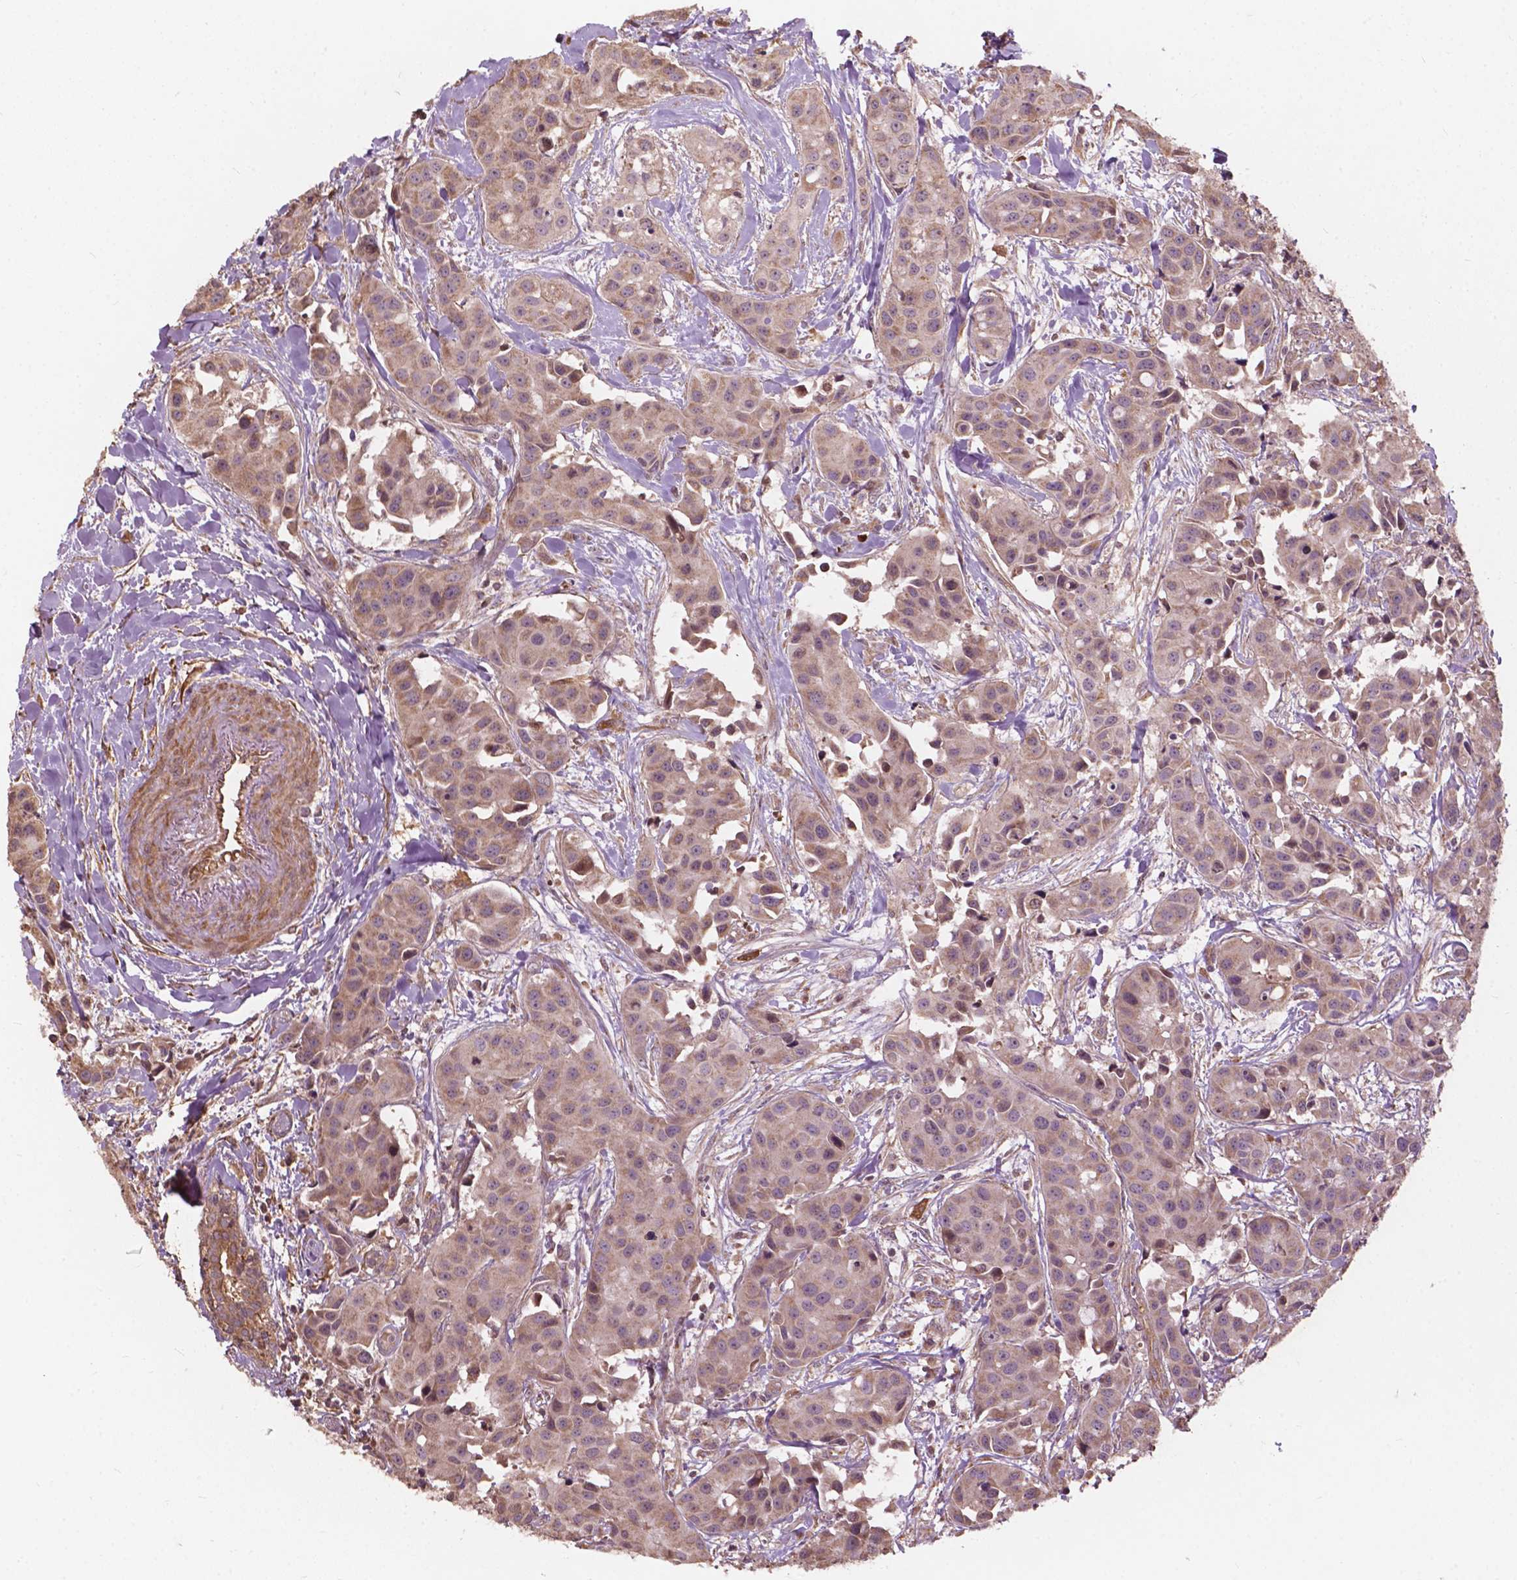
{"staining": {"intensity": "weak", "quantity": ">75%", "location": "cytoplasmic/membranous"}, "tissue": "head and neck cancer", "cell_type": "Tumor cells", "image_type": "cancer", "snomed": [{"axis": "morphology", "description": "Adenocarcinoma, NOS"}, {"axis": "topography", "description": "Head-Neck"}], "caption": "IHC histopathology image of neoplastic tissue: head and neck adenocarcinoma stained using immunohistochemistry (IHC) exhibits low levels of weak protein expression localized specifically in the cytoplasmic/membranous of tumor cells, appearing as a cytoplasmic/membranous brown color.", "gene": "CDC42BPA", "patient": {"sex": "male", "age": 76}}